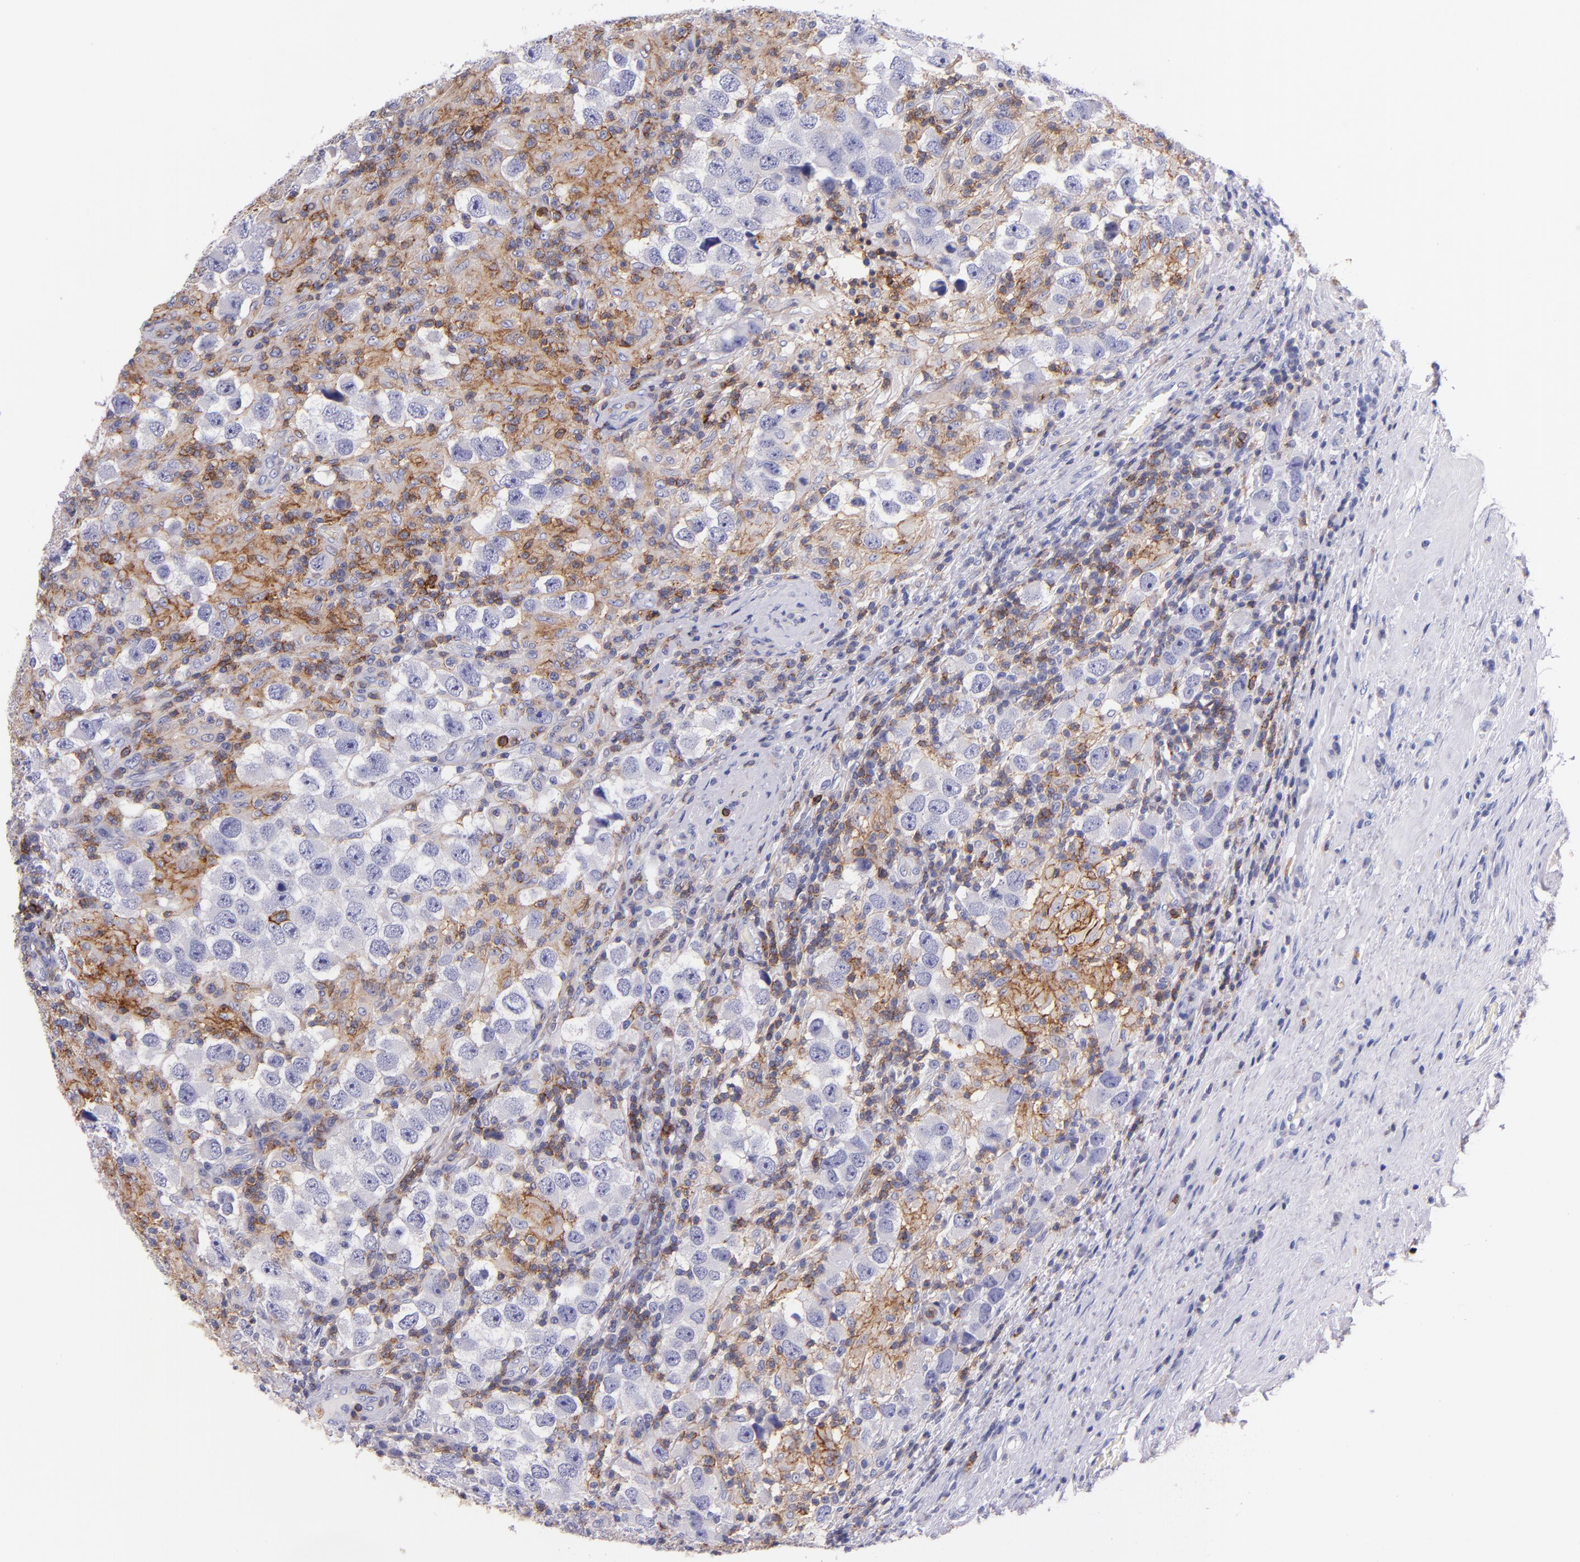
{"staining": {"intensity": "moderate", "quantity": "25%-75%", "location": "cytoplasmic/membranous"}, "tissue": "testis cancer", "cell_type": "Tumor cells", "image_type": "cancer", "snomed": [{"axis": "morphology", "description": "Carcinoma, Embryonal, NOS"}, {"axis": "topography", "description": "Testis"}], "caption": "Immunohistochemical staining of human testis embryonal carcinoma displays moderate cytoplasmic/membranous protein positivity in approximately 25%-75% of tumor cells.", "gene": "SPN", "patient": {"sex": "male", "age": 21}}